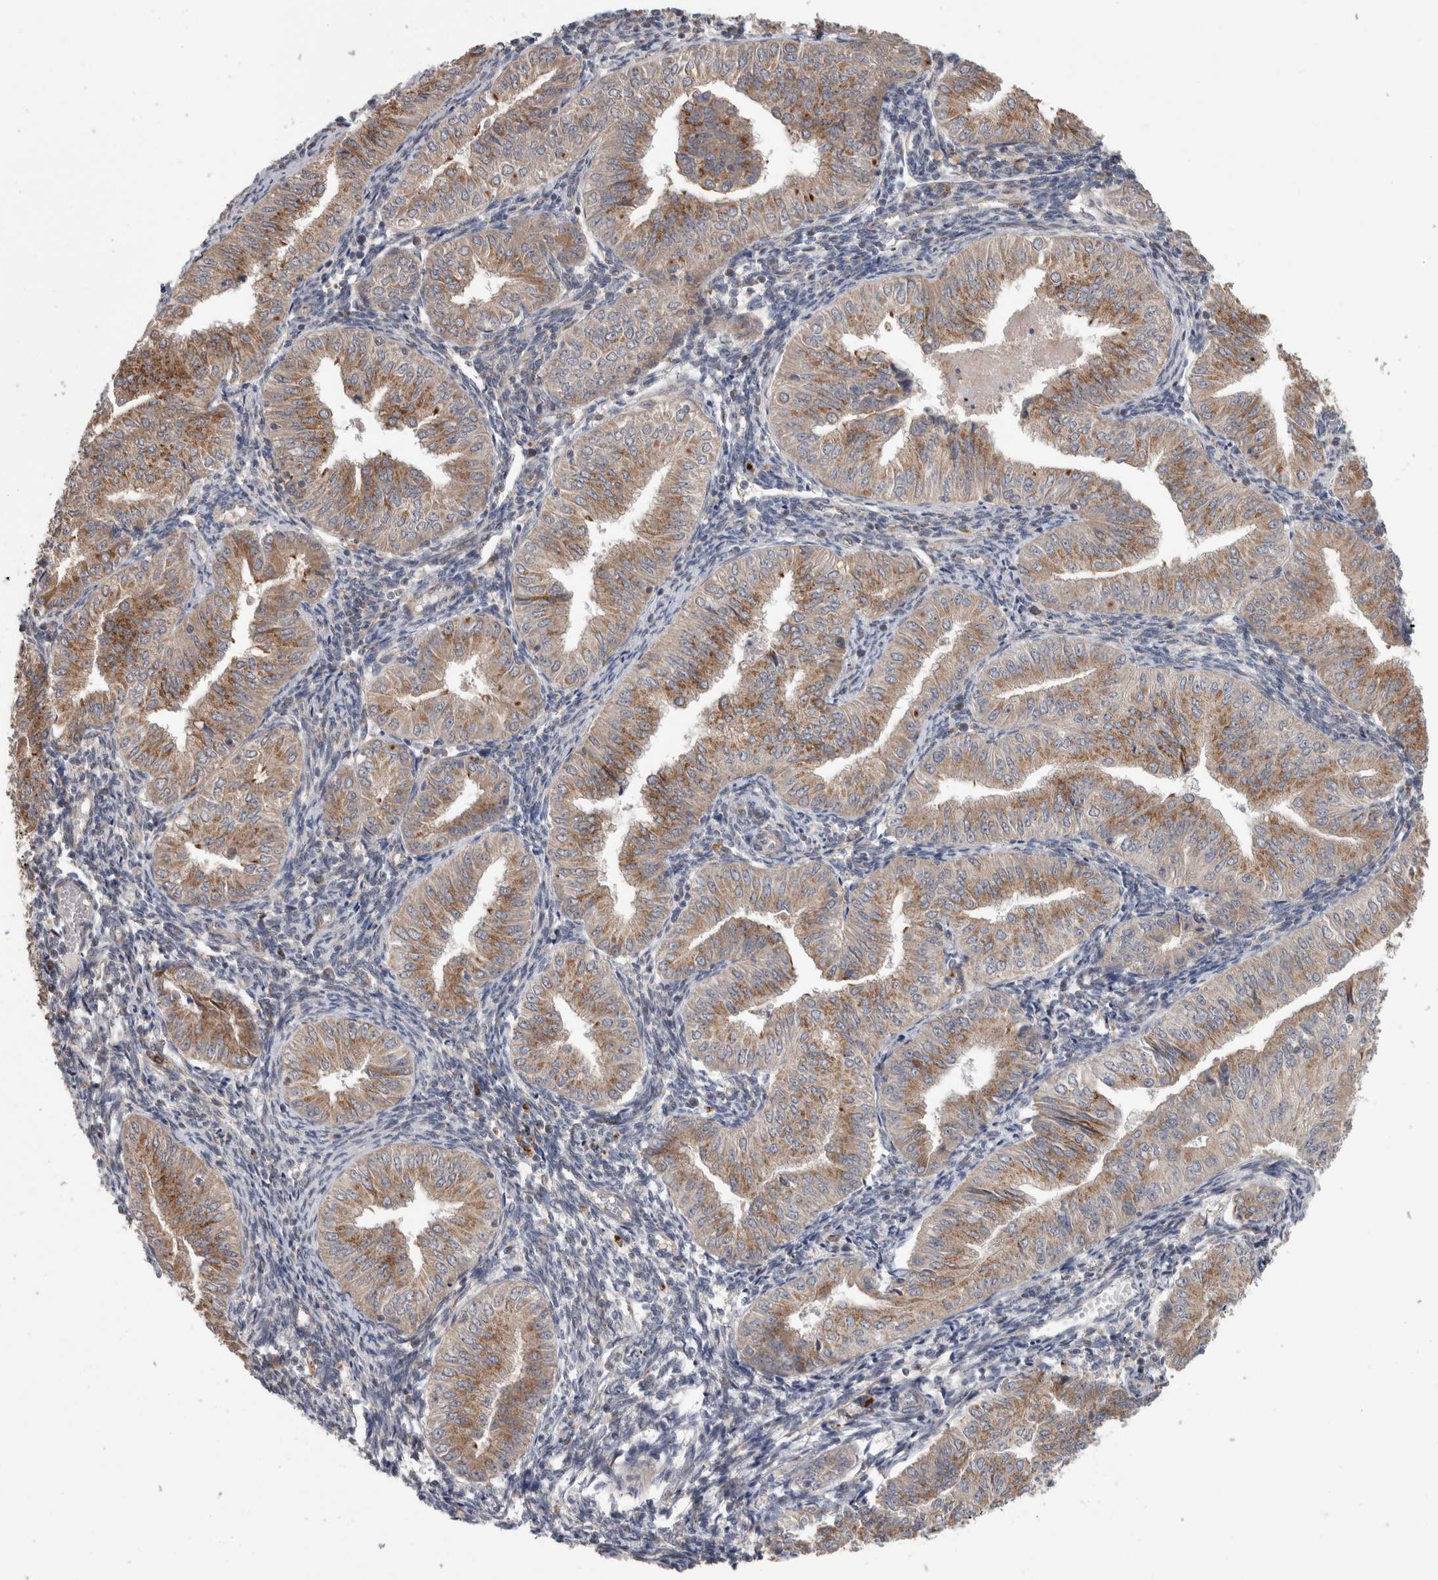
{"staining": {"intensity": "moderate", "quantity": ">75%", "location": "cytoplasmic/membranous"}, "tissue": "endometrial cancer", "cell_type": "Tumor cells", "image_type": "cancer", "snomed": [{"axis": "morphology", "description": "Normal tissue, NOS"}, {"axis": "morphology", "description": "Adenocarcinoma, NOS"}, {"axis": "topography", "description": "Endometrium"}], "caption": "Immunohistochemical staining of human endometrial cancer (adenocarcinoma) demonstrates medium levels of moderate cytoplasmic/membranous staining in about >75% of tumor cells. Immunohistochemistry (ihc) stains the protein of interest in brown and the nuclei are stained blue.", "gene": "TRIM5", "patient": {"sex": "female", "age": 53}}